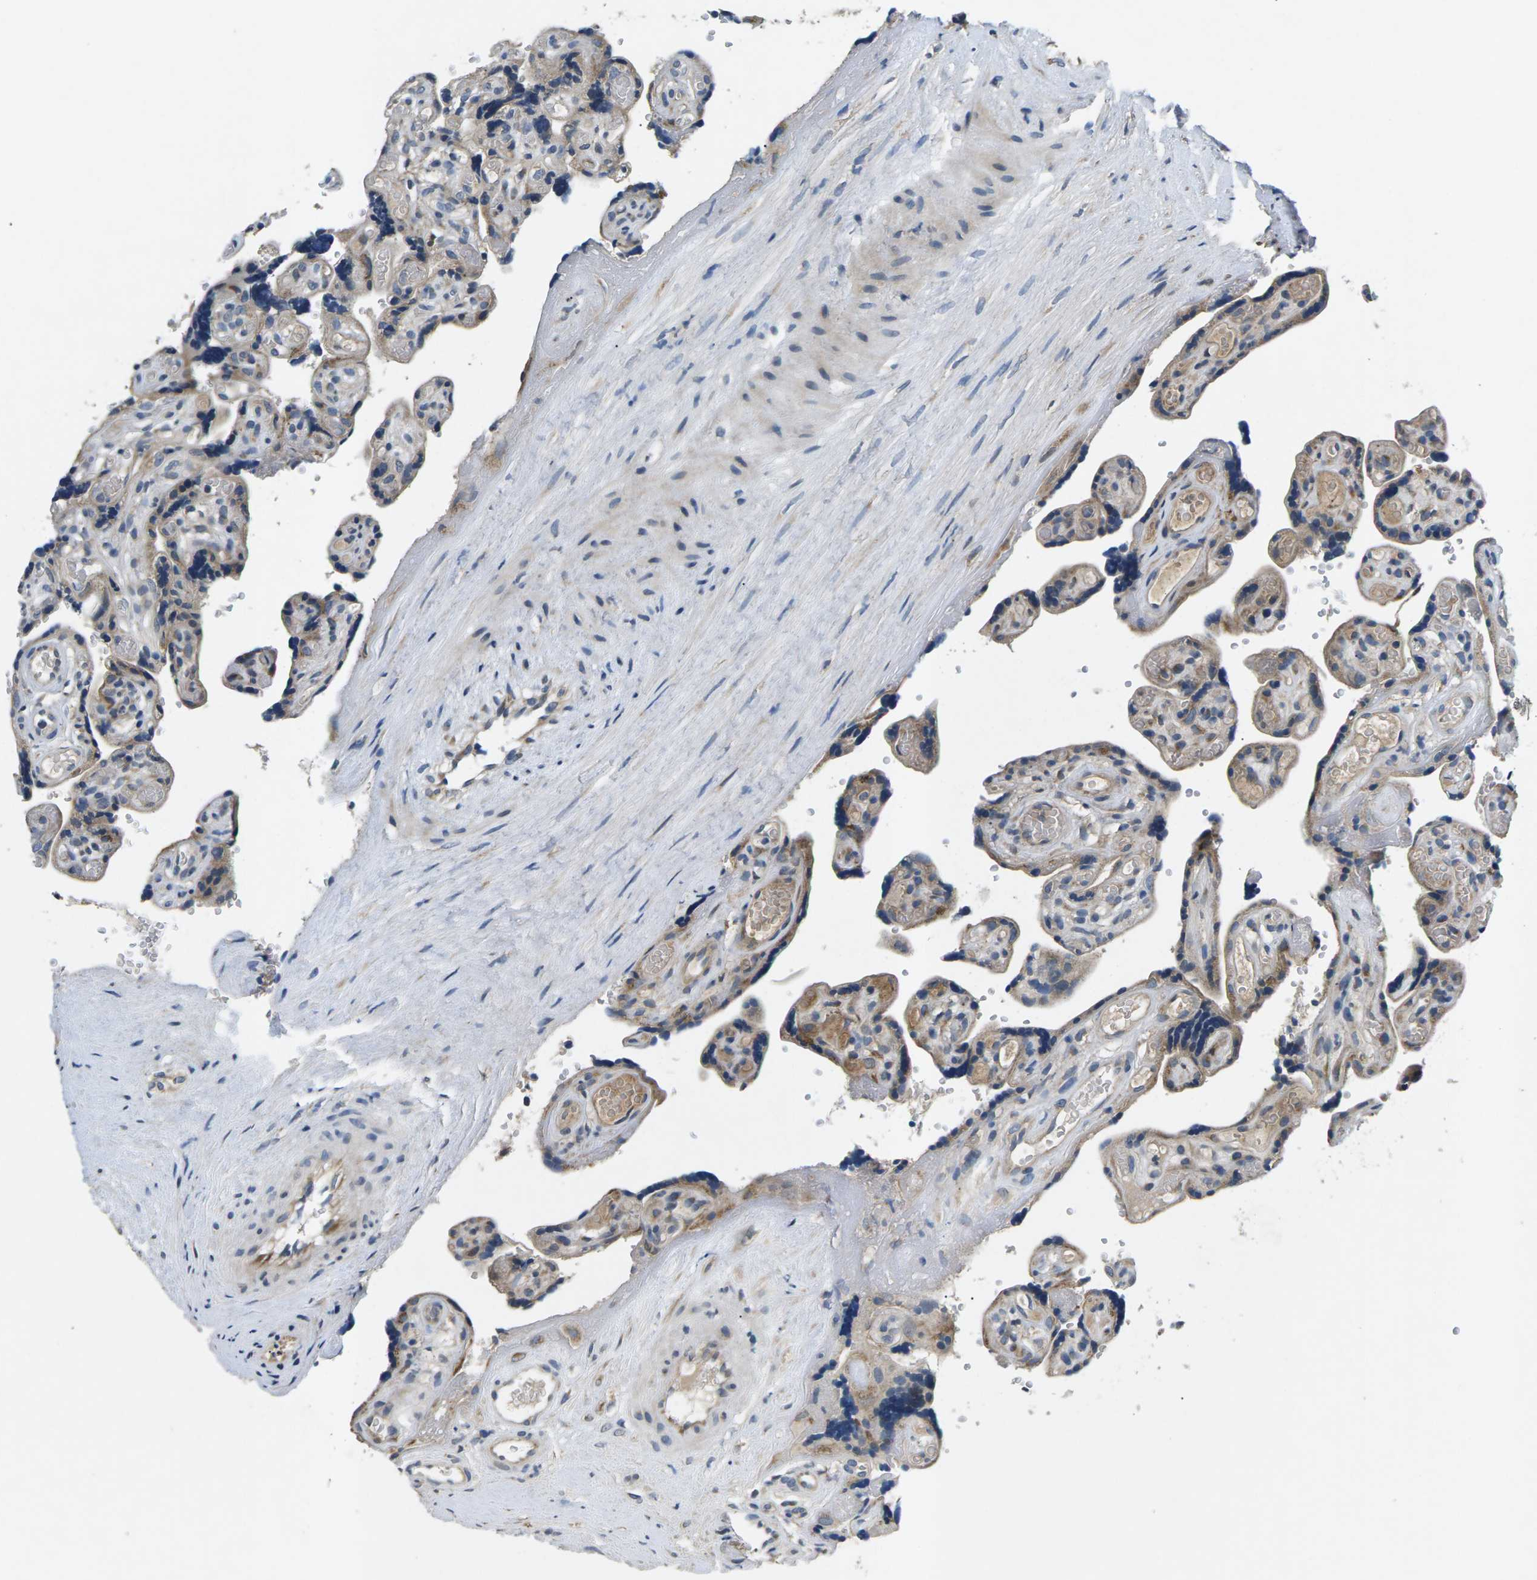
{"staining": {"intensity": "moderate", "quantity": ">75%", "location": "cytoplasmic/membranous"}, "tissue": "placenta", "cell_type": "Decidual cells", "image_type": "normal", "snomed": [{"axis": "morphology", "description": "Normal tissue, NOS"}, {"axis": "topography", "description": "Placenta"}], "caption": "An IHC histopathology image of unremarkable tissue is shown. Protein staining in brown highlights moderate cytoplasmic/membranous positivity in placenta within decidual cells. Immunohistochemistry (ihc) stains the protein of interest in brown and the nuclei are stained blue.", "gene": "ERGIC3", "patient": {"sex": "female", "age": 30}}